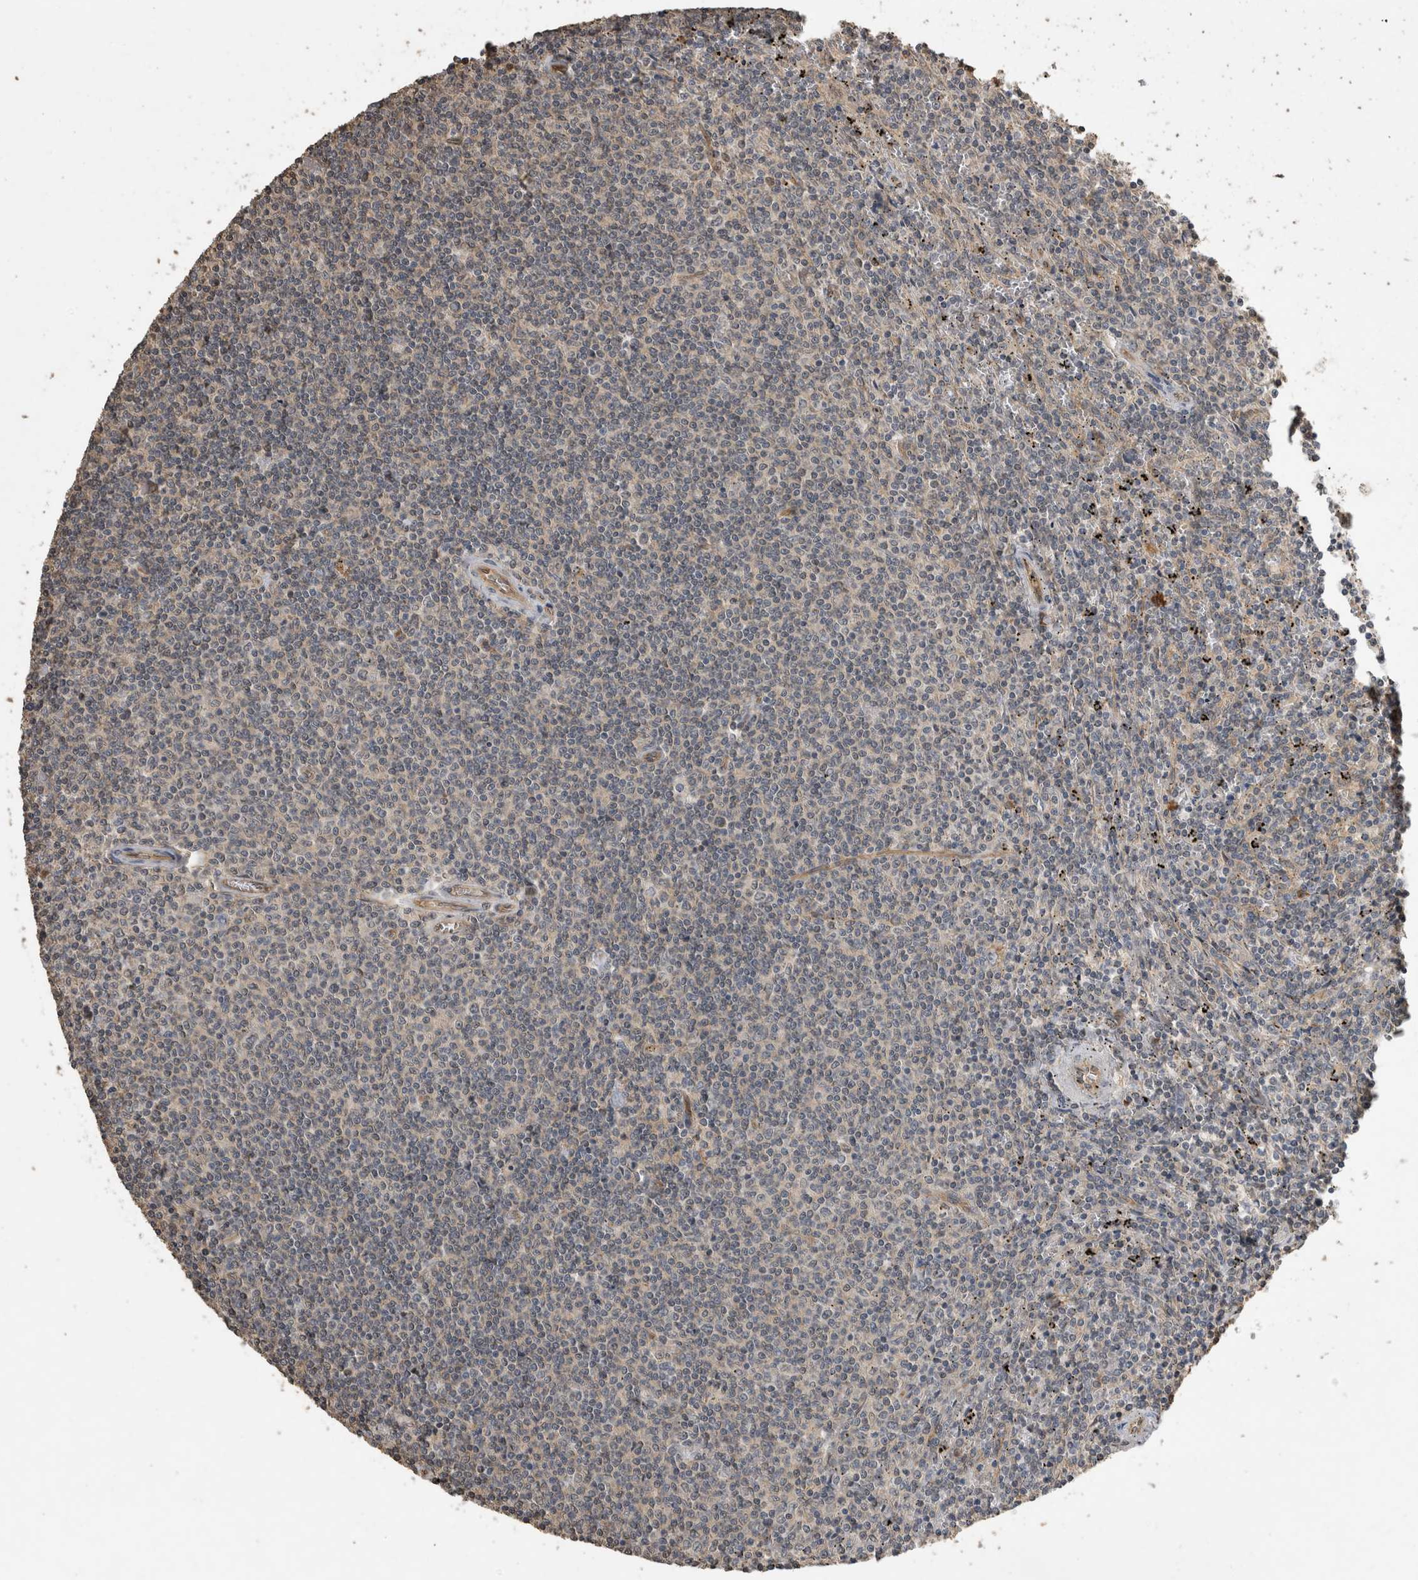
{"staining": {"intensity": "negative", "quantity": "none", "location": "none"}, "tissue": "lymphoma", "cell_type": "Tumor cells", "image_type": "cancer", "snomed": [{"axis": "morphology", "description": "Malignant lymphoma, non-Hodgkin's type, Low grade"}, {"axis": "topography", "description": "Spleen"}], "caption": "The IHC photomicrograph has no significant staining in tumor cells of lymphoma tissue.", "gene": "RHPN1", "patient": {"sex": "female", "age": 50}}